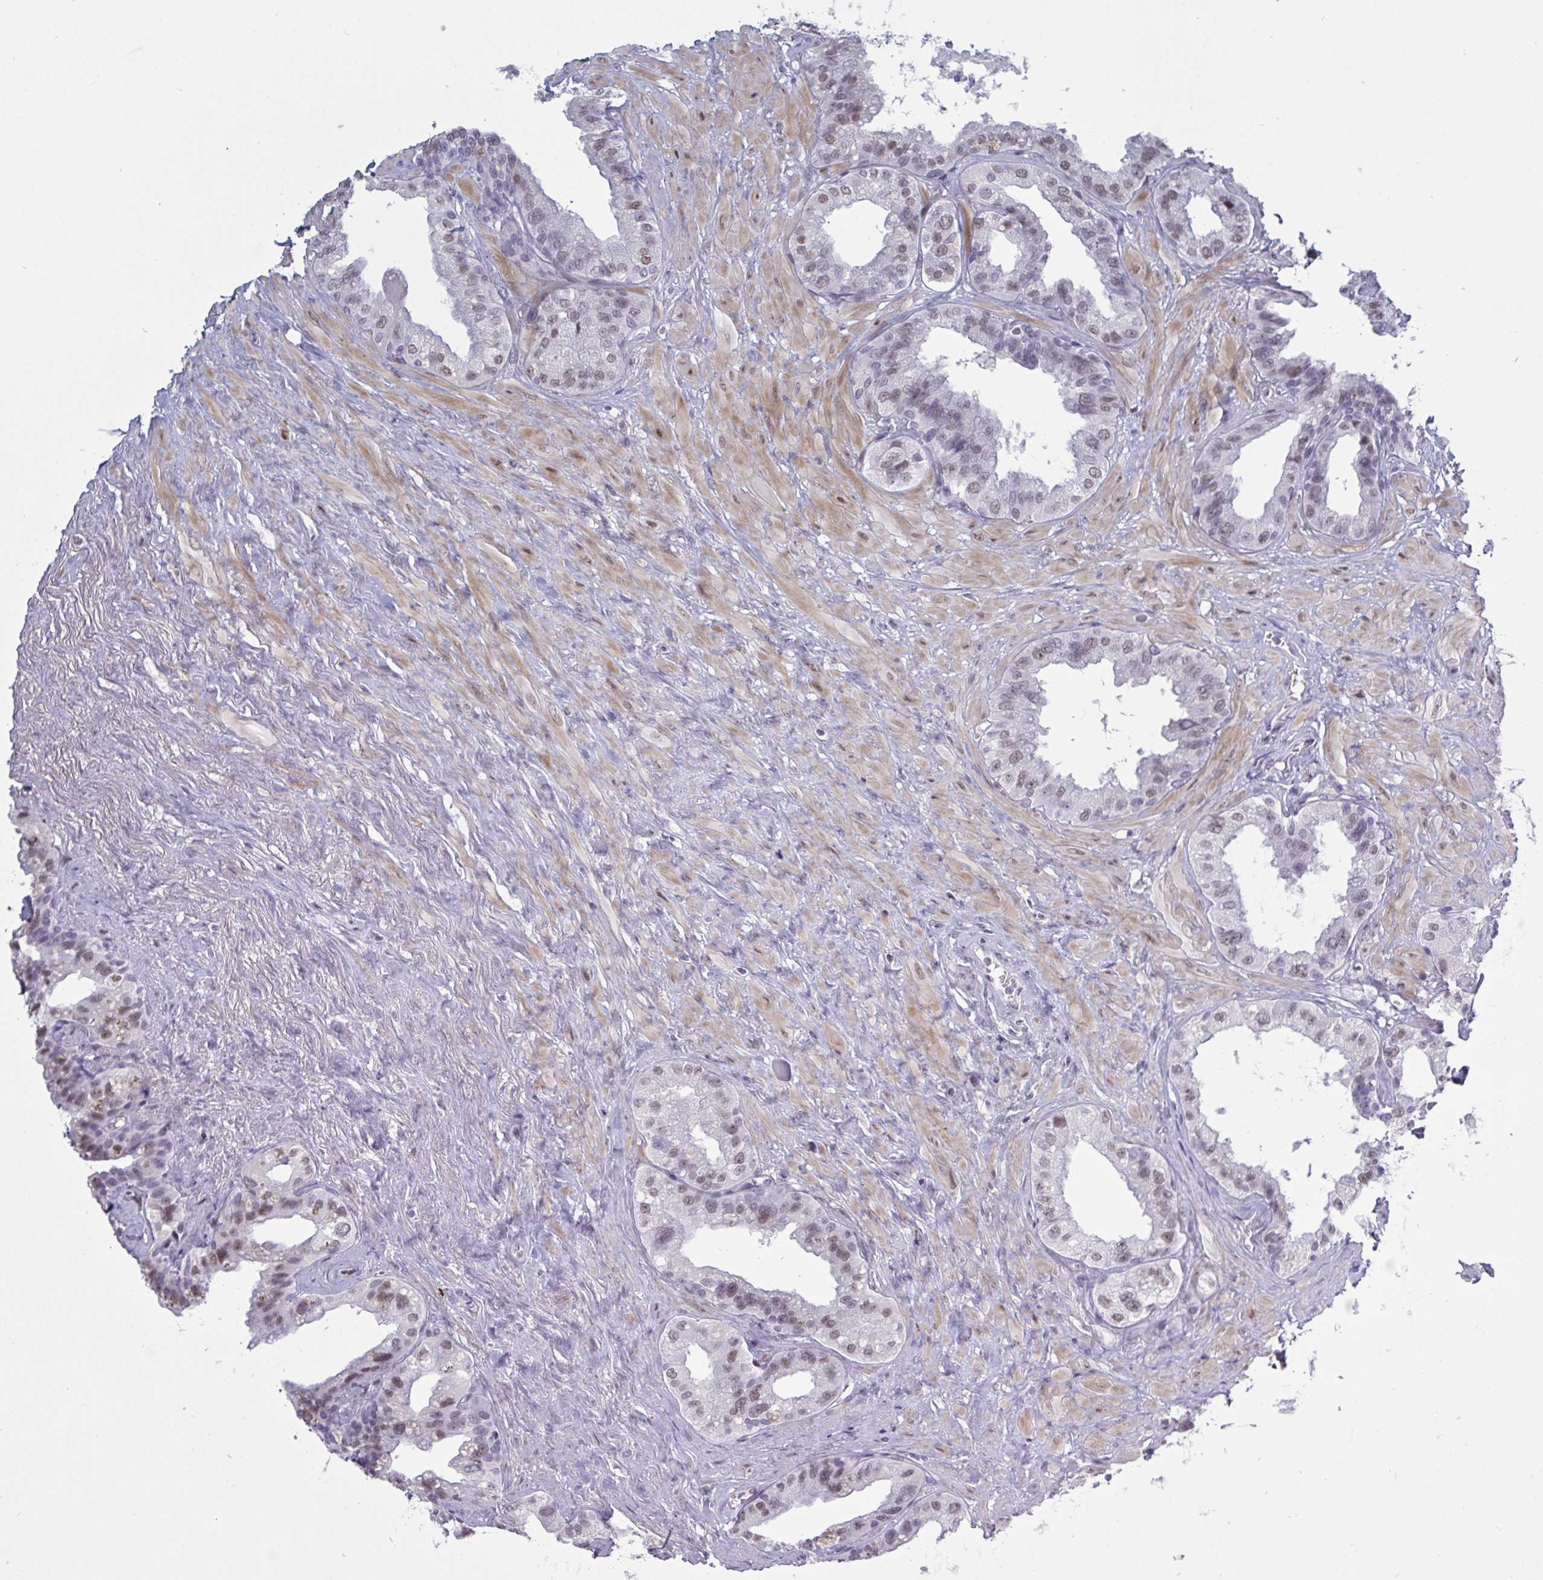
{"staining": {"intensity": "moderate", "quantity": ">75%", "location": "nuclear"}, "tissue": "seminal vesicle", "cell_type": "Glandular cells", "image_type": "normal", "snomed": [{"axis": "morphology", "description": "Normal tissue, NOS"}, {"axis": "topography", "description": "Seminal veicle"}, {"axis": "topography", "description": "Peripheral nerve tissue"}], "caption": "IHC of normal seminal vesicle shows medium levels of moderate nuclear expression in approximately >75% of glandular cells.", "gene": "BCL7B", "patient": {"sex": "male", "age": 76}}